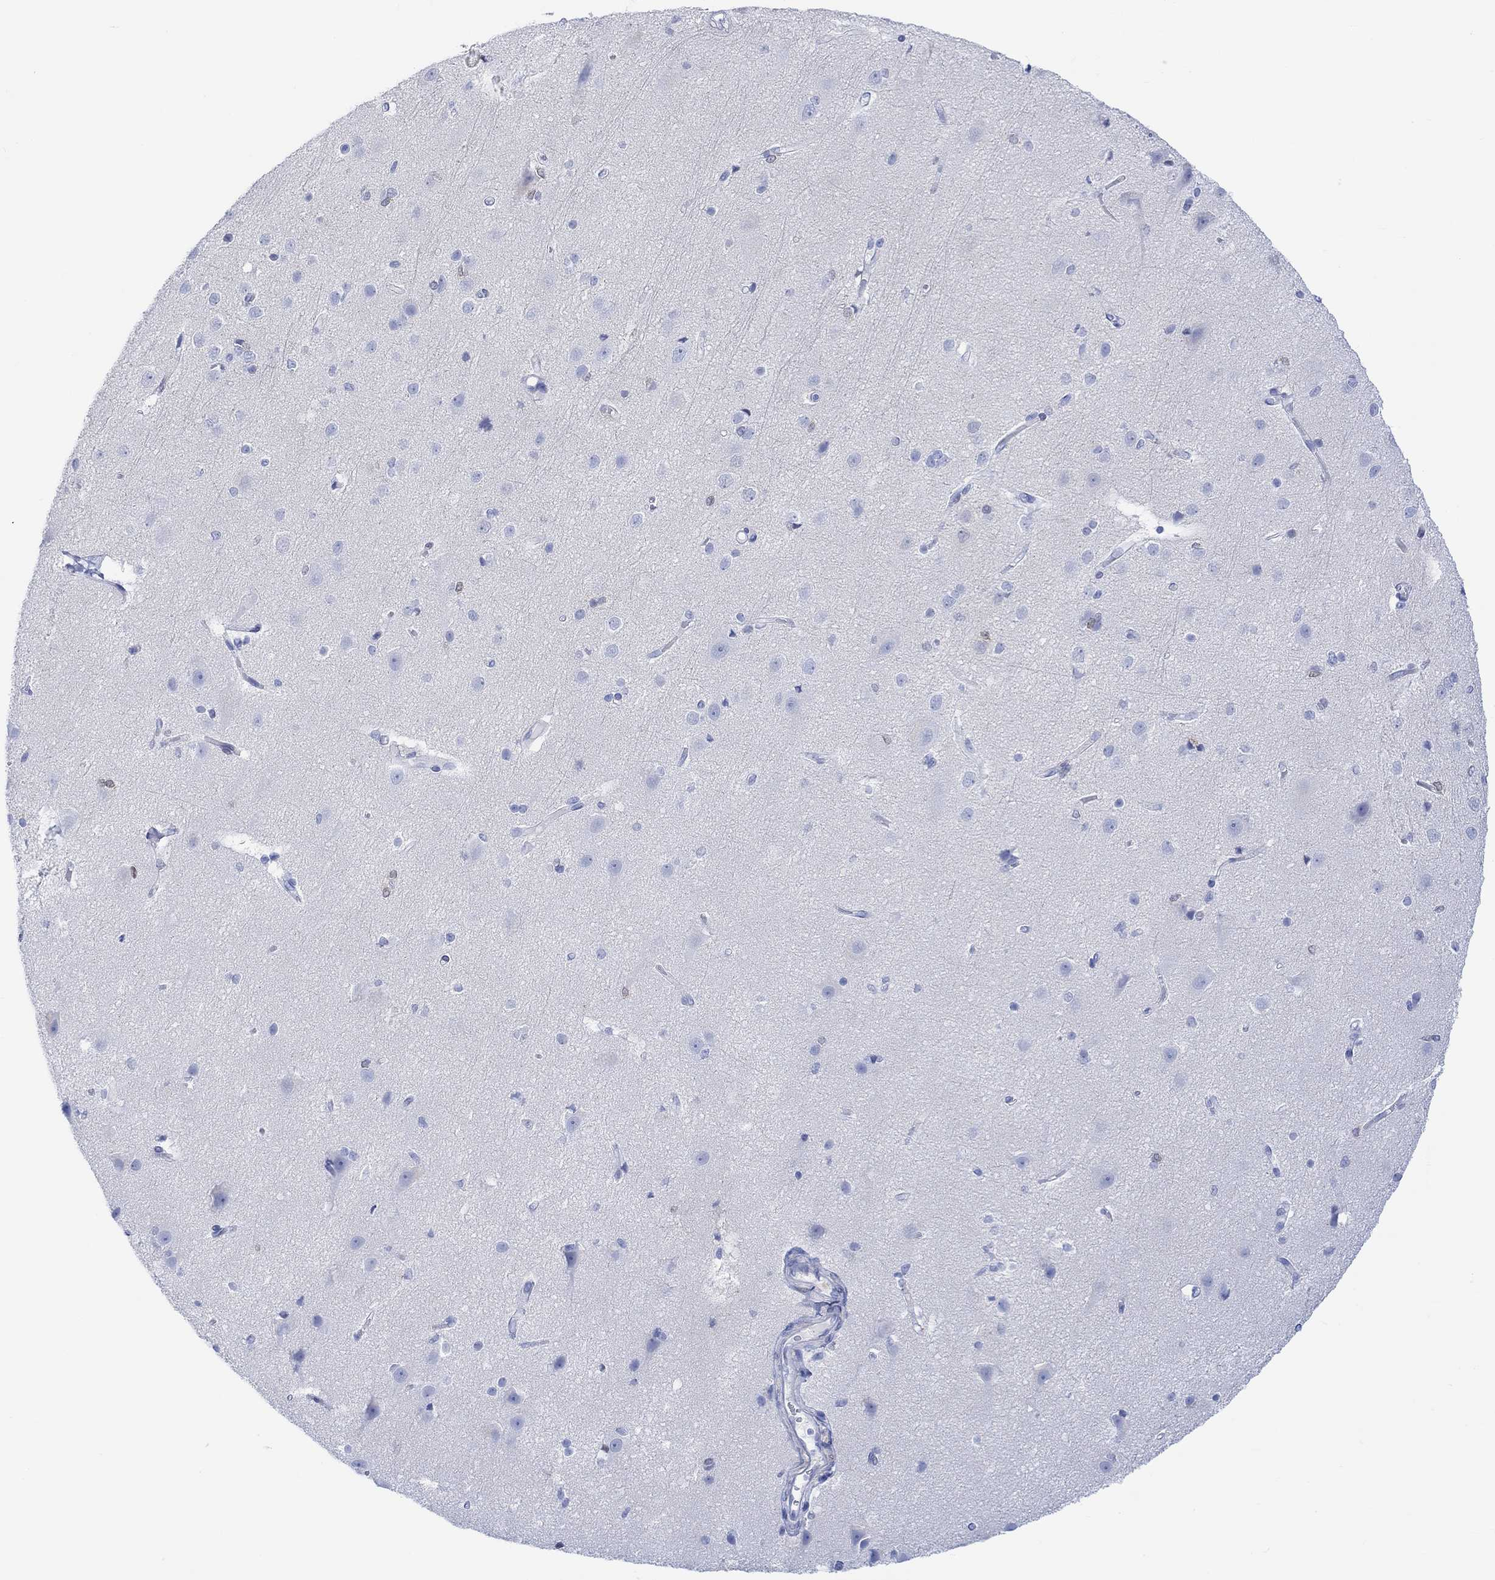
{"staining": {"intensity": "negative", "quantity": "none", "location": "none"}, "tissue": "cerebral cortex", "cell_type": "Endothelial cells", "image_type": "normal", "snomed": [{"axis": "morphology", "description": "Normal tissue, NOS"}, {"axis": "topography", "description": "Cerebral cortex"}], "caption": "Human cerebral cortex stained for a protein using immunohistochemistry (IHC) displays no expression in endothelial cells.", "gene": "TPPP3", "patient": {"sex": "male", "age": 37}}